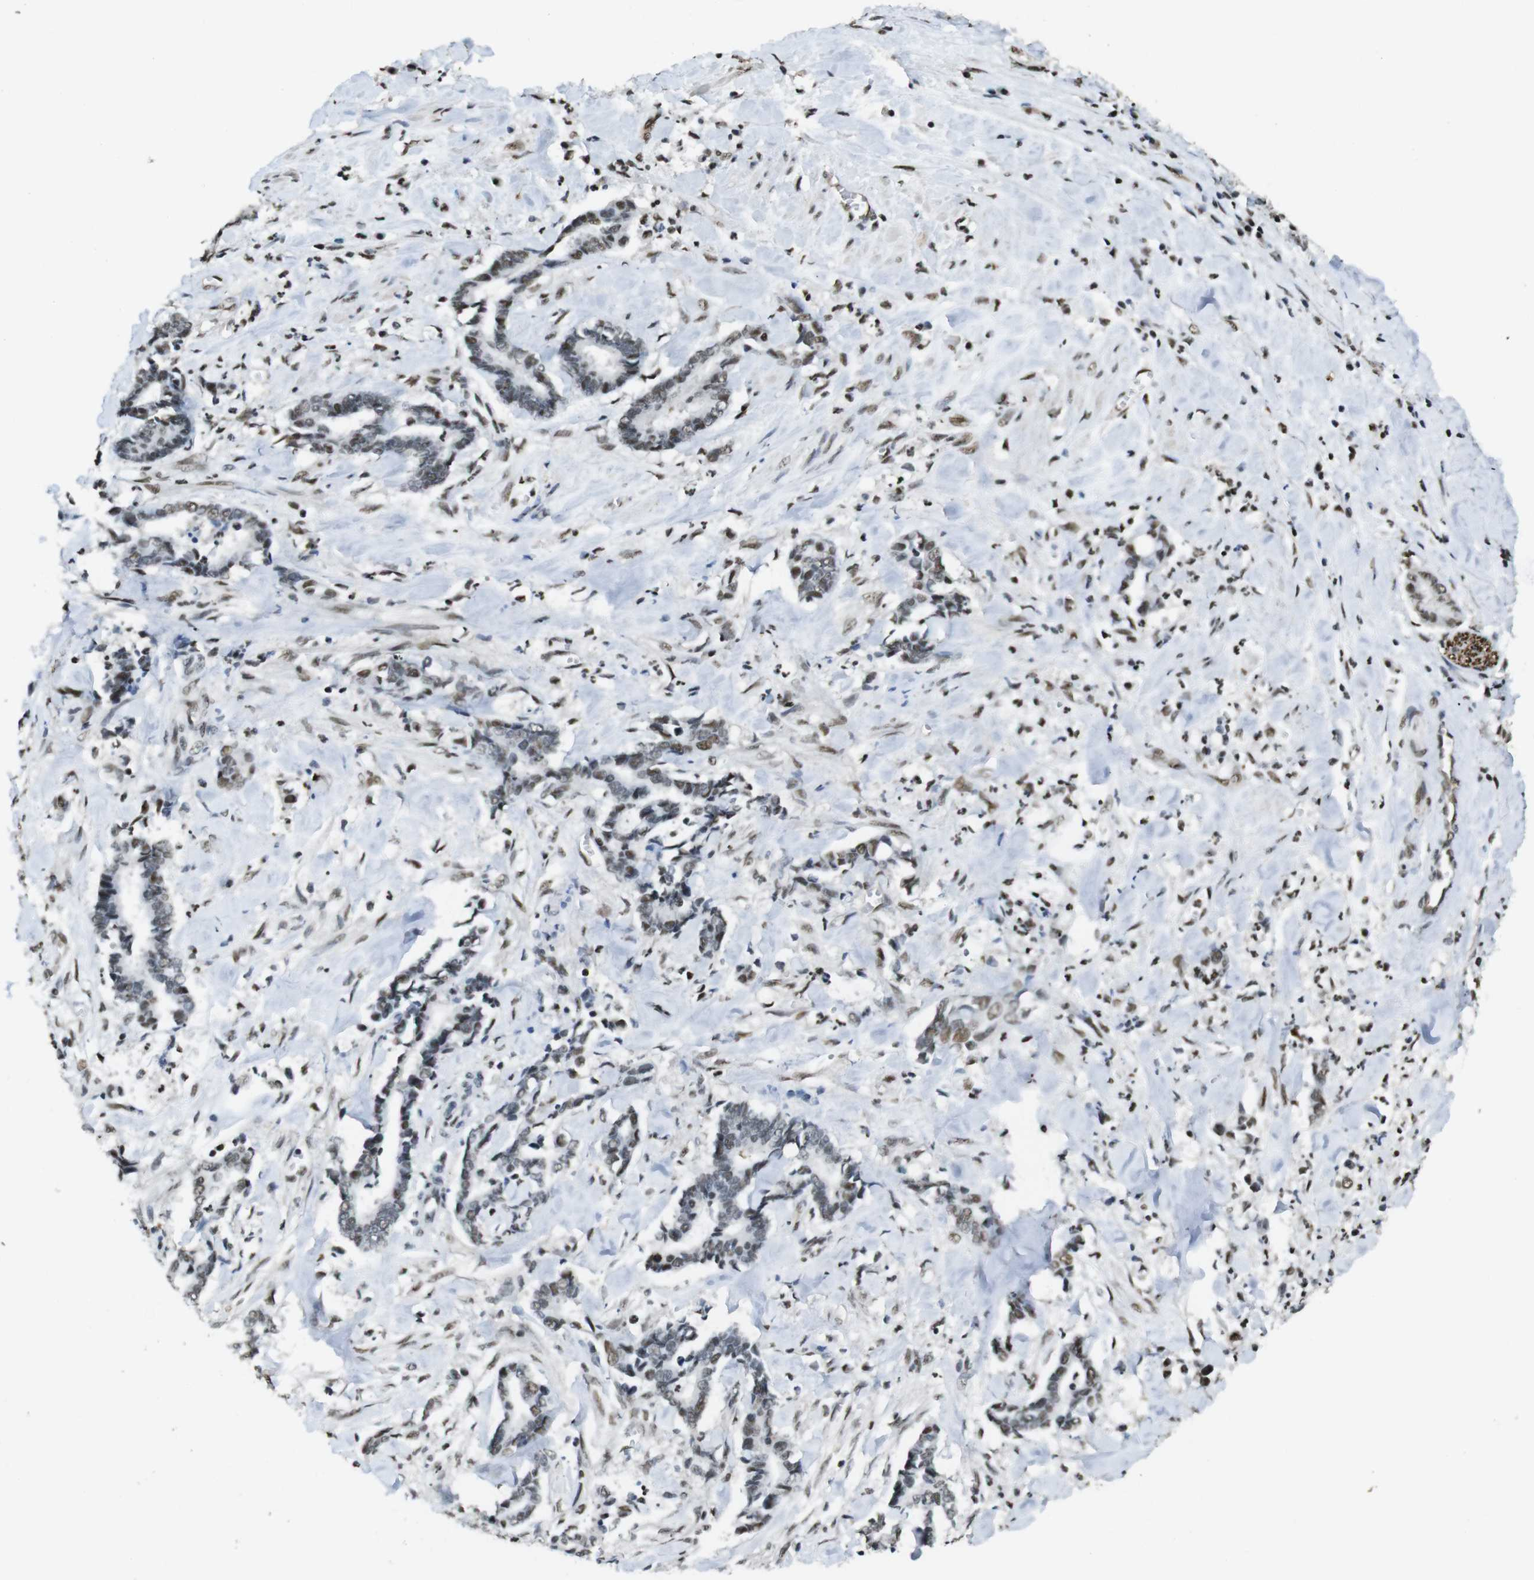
{"staining": {"intensity": "weak", "quantity": "<25%", "location": "nuclear"}, "tissue": "cervical cancer", "cell_type": "Tumor cells", "image_type": "cancer", "snomed": [{"axis": "morphology", "description": "Adenocarcinoma, NOS"}, {"axis": "topography", "description": "Cervix"}], "caption": "This photomicrograph is of cervical adenocarcinoma stained with IHC to label a protein in brown with the nuclei are counter-stained blue. There is no expression in tumor cells.", "gene": "CSNK2B", "patient": {"sex": "female", "age": 44}}